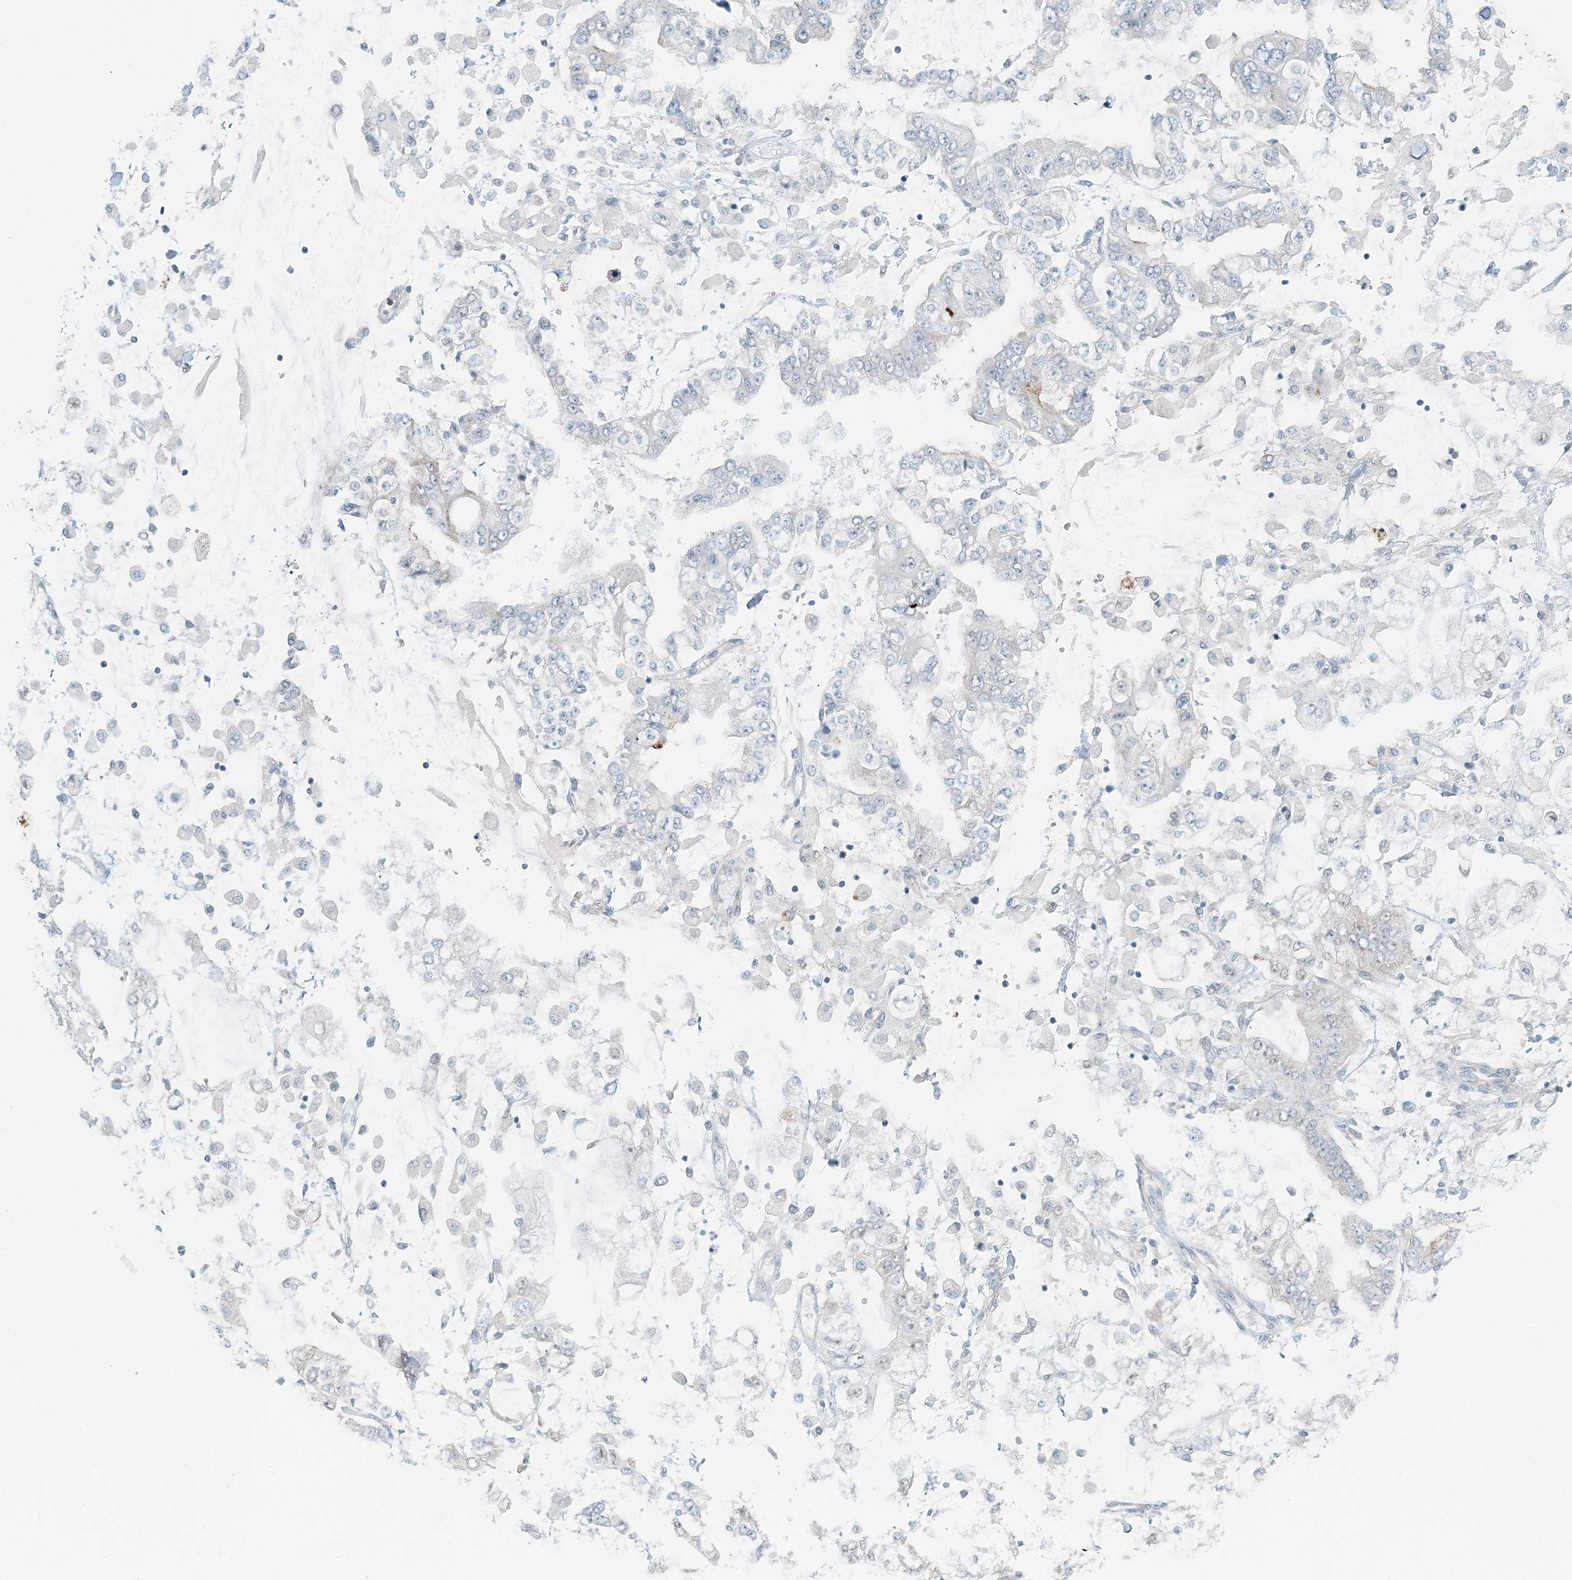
{"staining": {"intensity": "negative", "quantity": "none", "location": "none"}, "tissue": "stomach cancer", "cell_type": "Tumor cells", "image_type": "cancer", "snomed": [{"axis": "morphology", "description": "Normal tissue, NOS"}, {"axis": "morphology", "description": "Adenocarcinoma, NOS"}, {"axis": "topography", "description": "Stomach, upper"}, {"axis": "topography", "description": "Stomach"}], "caption": "Protein analysis of stomach cancer displays no significant positivity in tumor cells.", "gene": "HACL1", "patient": {"sex": "male", "age": 76}}